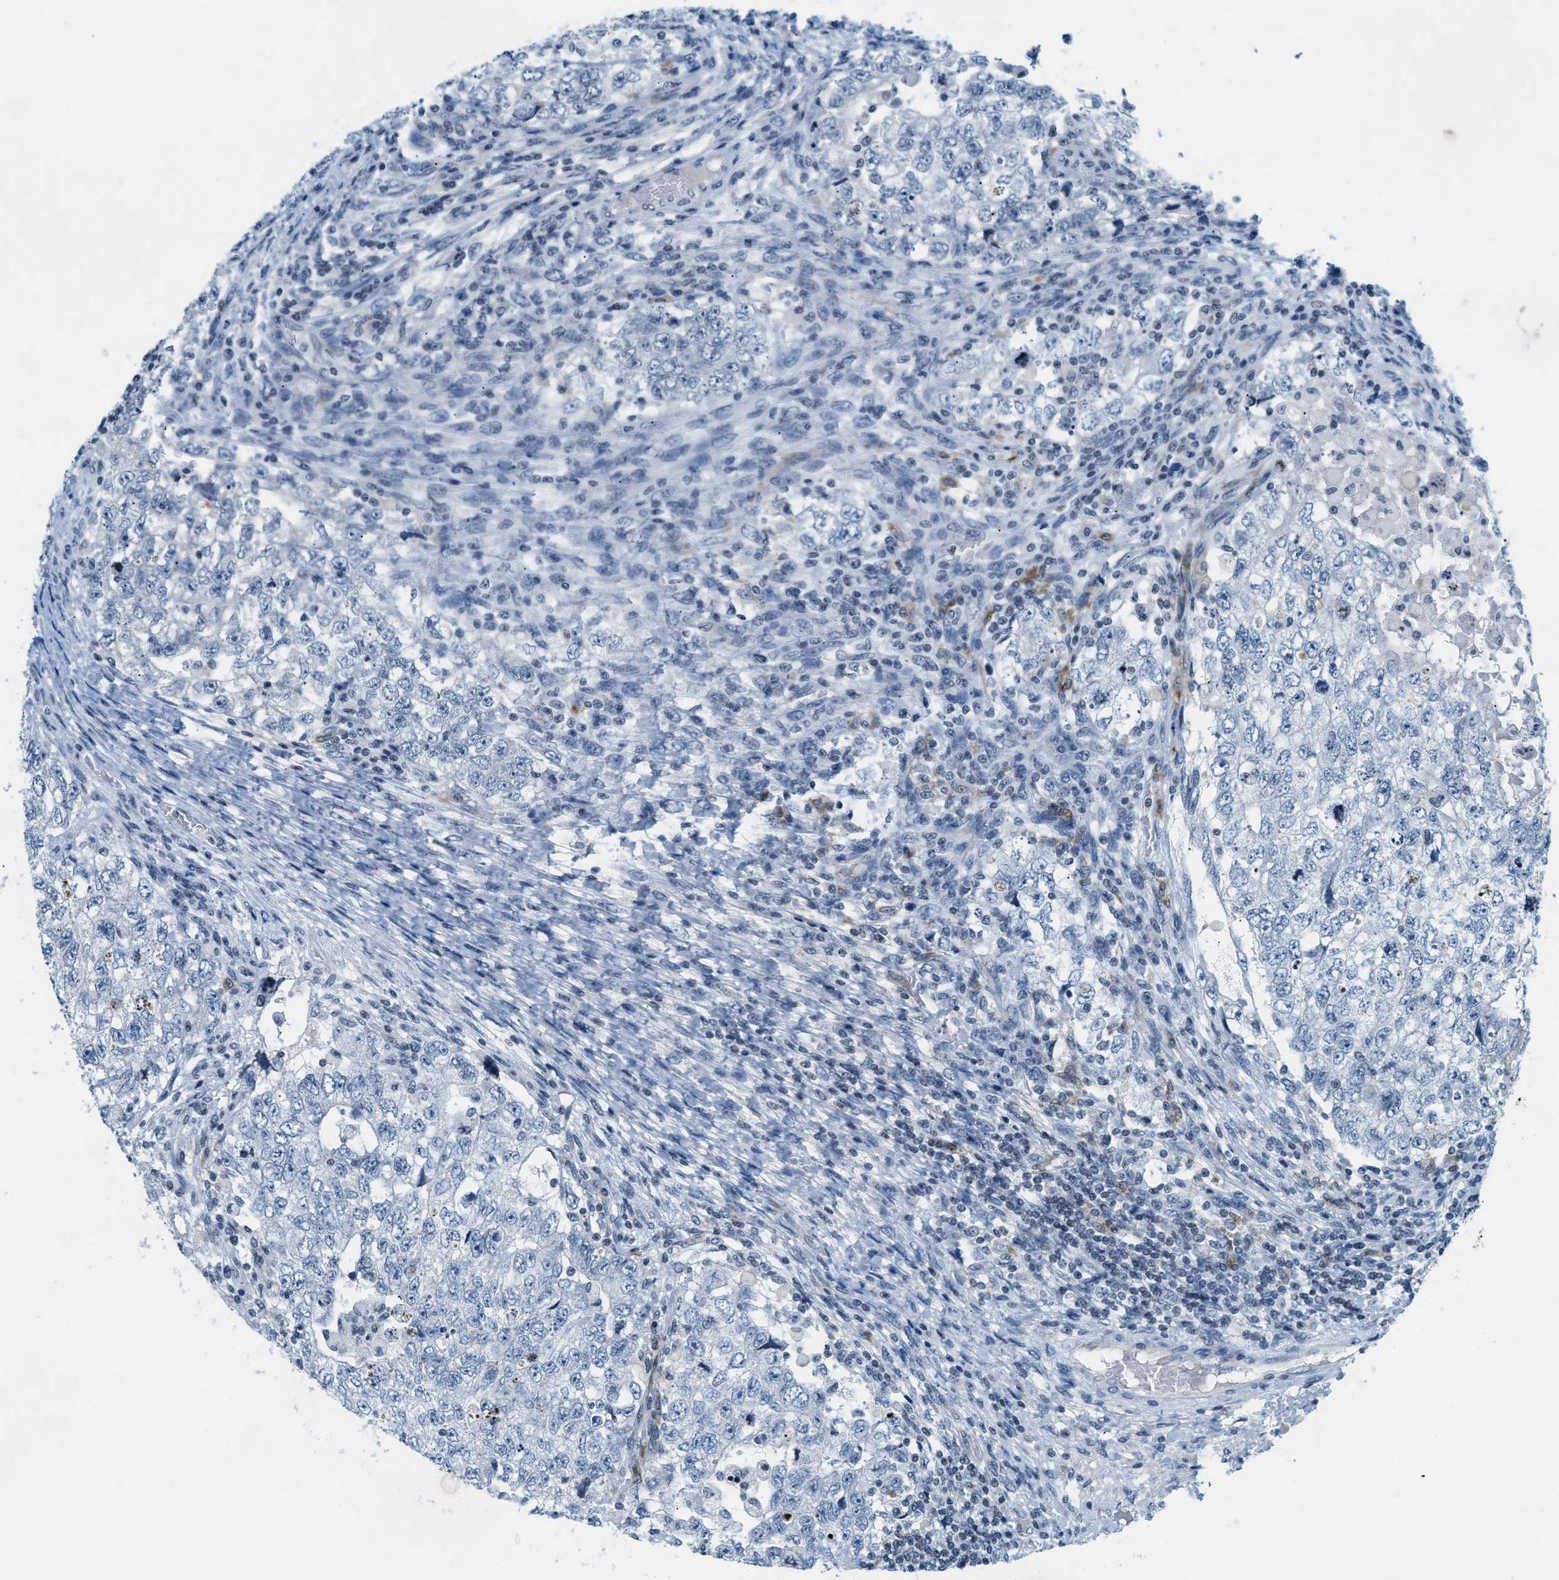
{"staining": {"intensity": "negative", "quantity": "none", "location": "none"}, "tissue": "testis cancer", "cell_type": "Tumor cells", "image_type": "cancer", "snomed": [{"axis": "morphology", "description": "Carcinoma, Embryonal, NOS"}, {"axis": "topography", "description": "Testis"}], "caption": "DAB (3,3'-diaminobenzidine) immunohistochemical staining of testis embryonal carcinoma exhibits no significant staining in tumor cells. The staining is performed using DAB brown chromogen with nuclei counter-stained in using hematoxylin.", "gene": "UVRAG", "patient": {"sex": "male", "age": 36}}